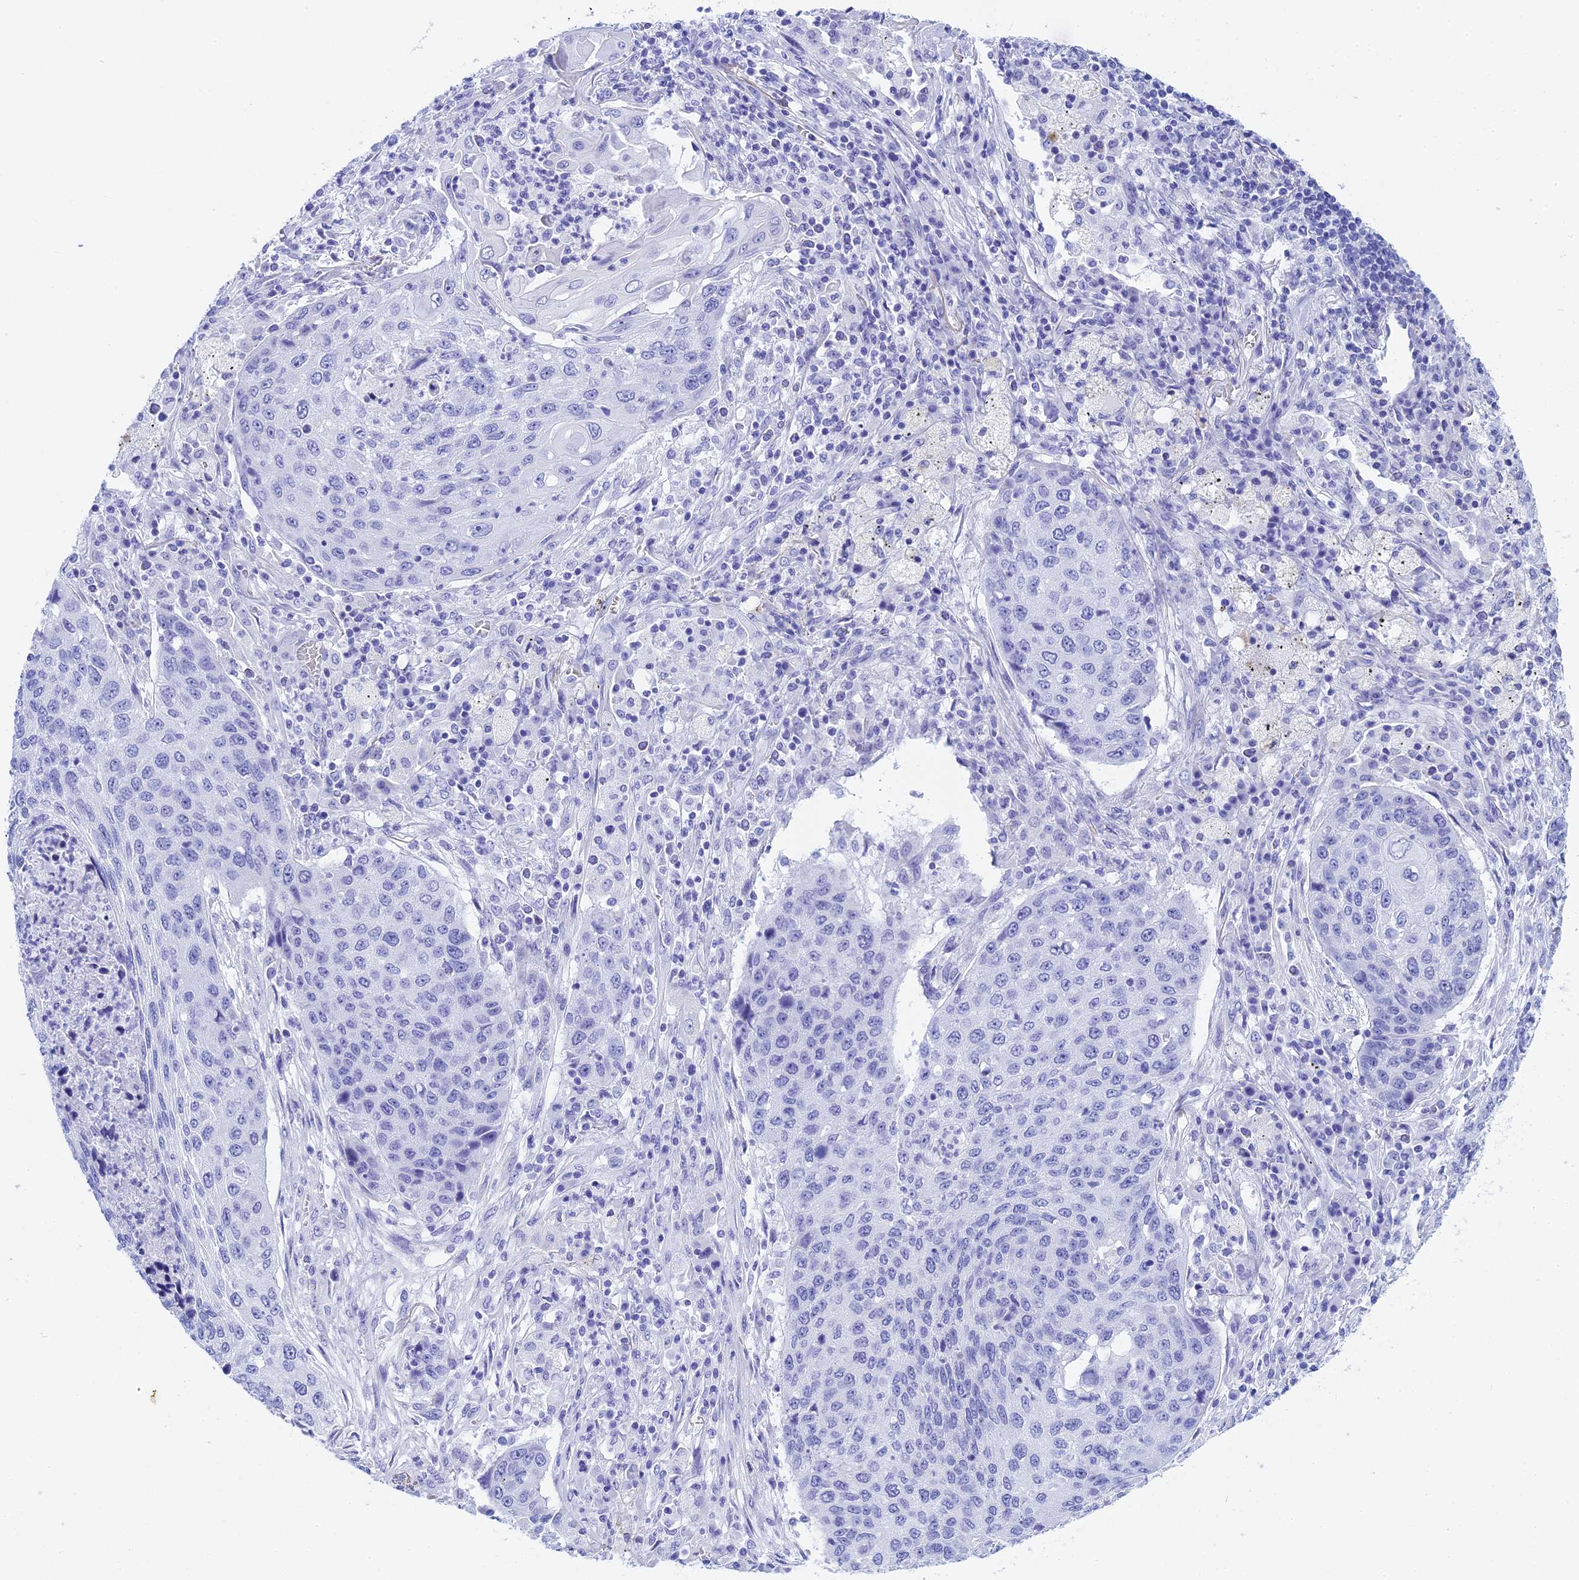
{"staining": {"intensity": "negative", "quantity": "none", "location": "none"}, "tissue": "lung cancer", "cell_type": "Tumor cells", "image_type": "cancer", "snomed": [{"axis": "morphology", "description": "Squamous cell carcinoma, NOS"}, {"axis": "topography", "description": "Lung"}], "caption": "Tumor cells are negative for brown protein staining in lung cancer (squamous cell carcinoma).", "gene": "TEX101", "patient": {"sex": "female", "age": 63}}